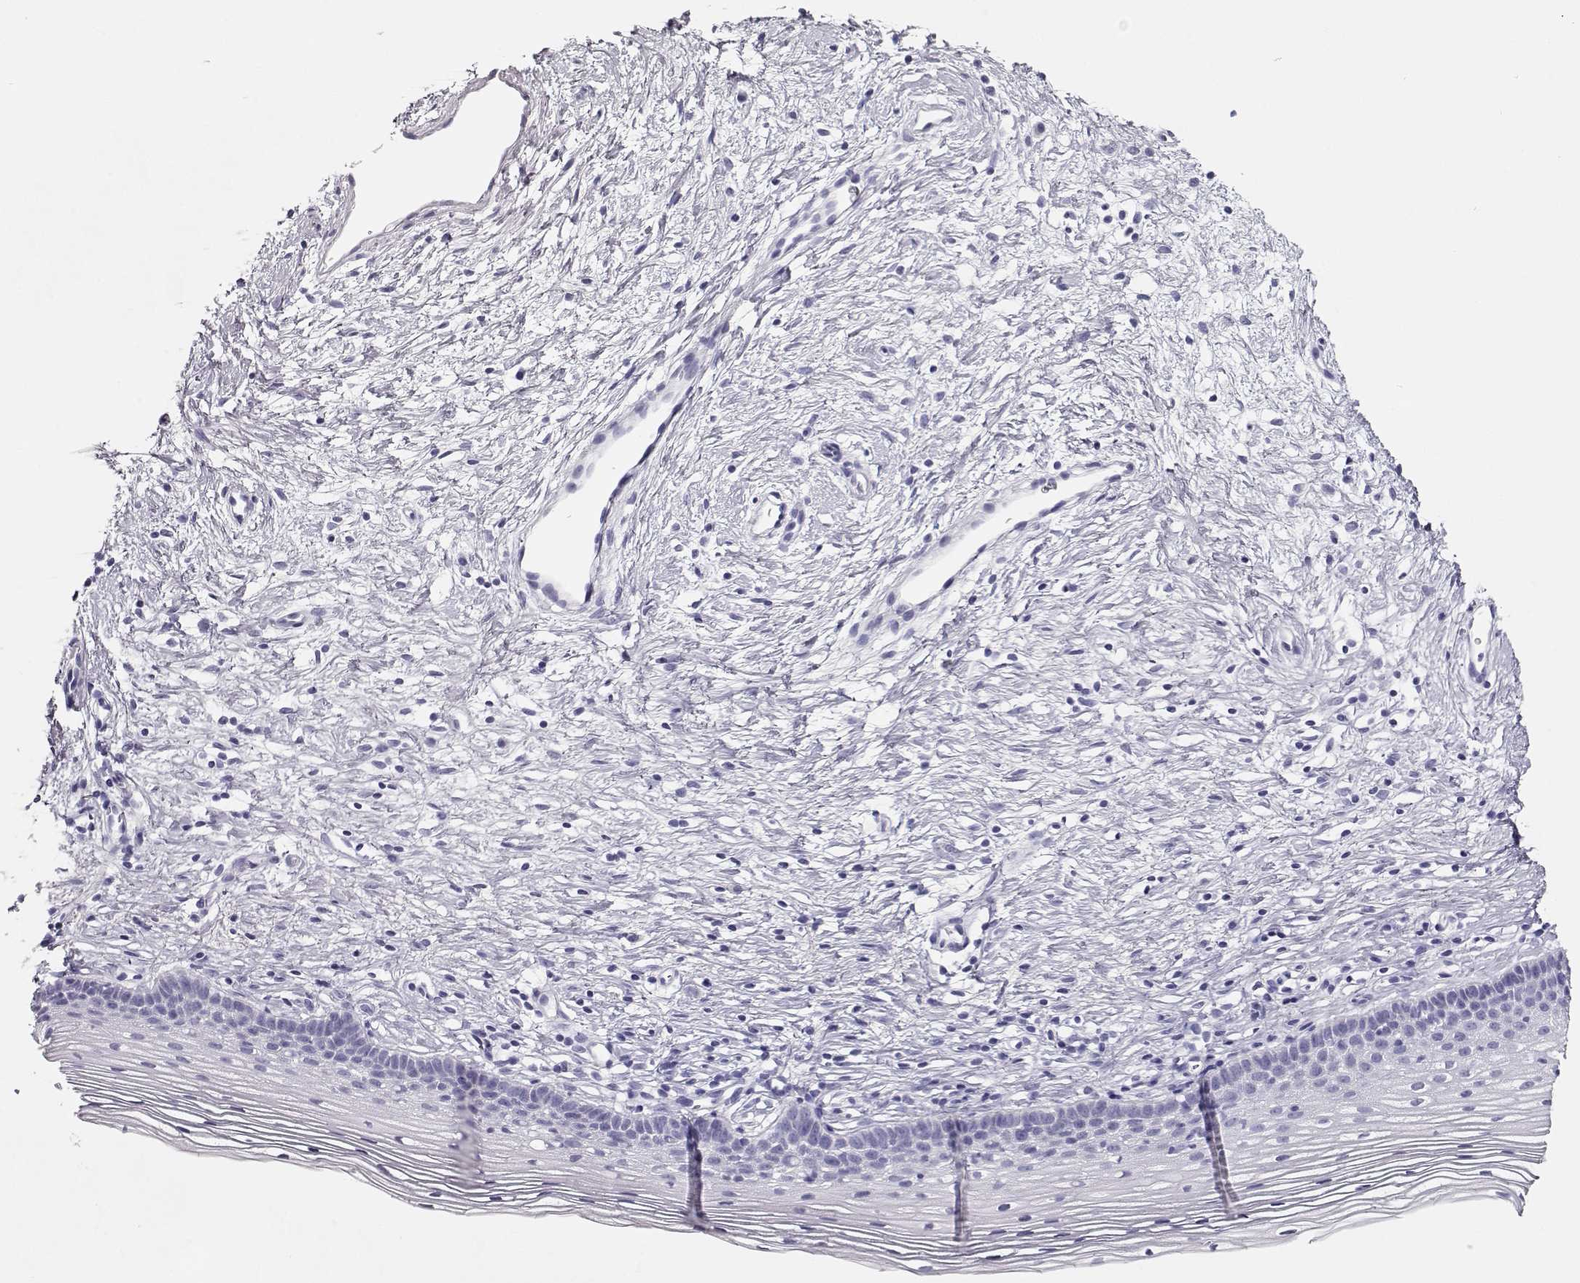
{"staining": {"intensity": "negative", "quantity": "none", "location": "none"}, "tissue": "cervix", "cell_type": "Glandular cells", "image_type": "normal", "snomed": [{"axis": "morphology", "description": "Normal tissue, NOS"}, {"axis": "topography", "description": "Cervix"}], "caption": "Immunohistochemistry (IHC) micrograph of normal cervix: human cervix stained with DAB displays no significant protein staining in glandular cells.", "gene": "MAGEC1", "patient": {"sex": "female", "age": 39}}